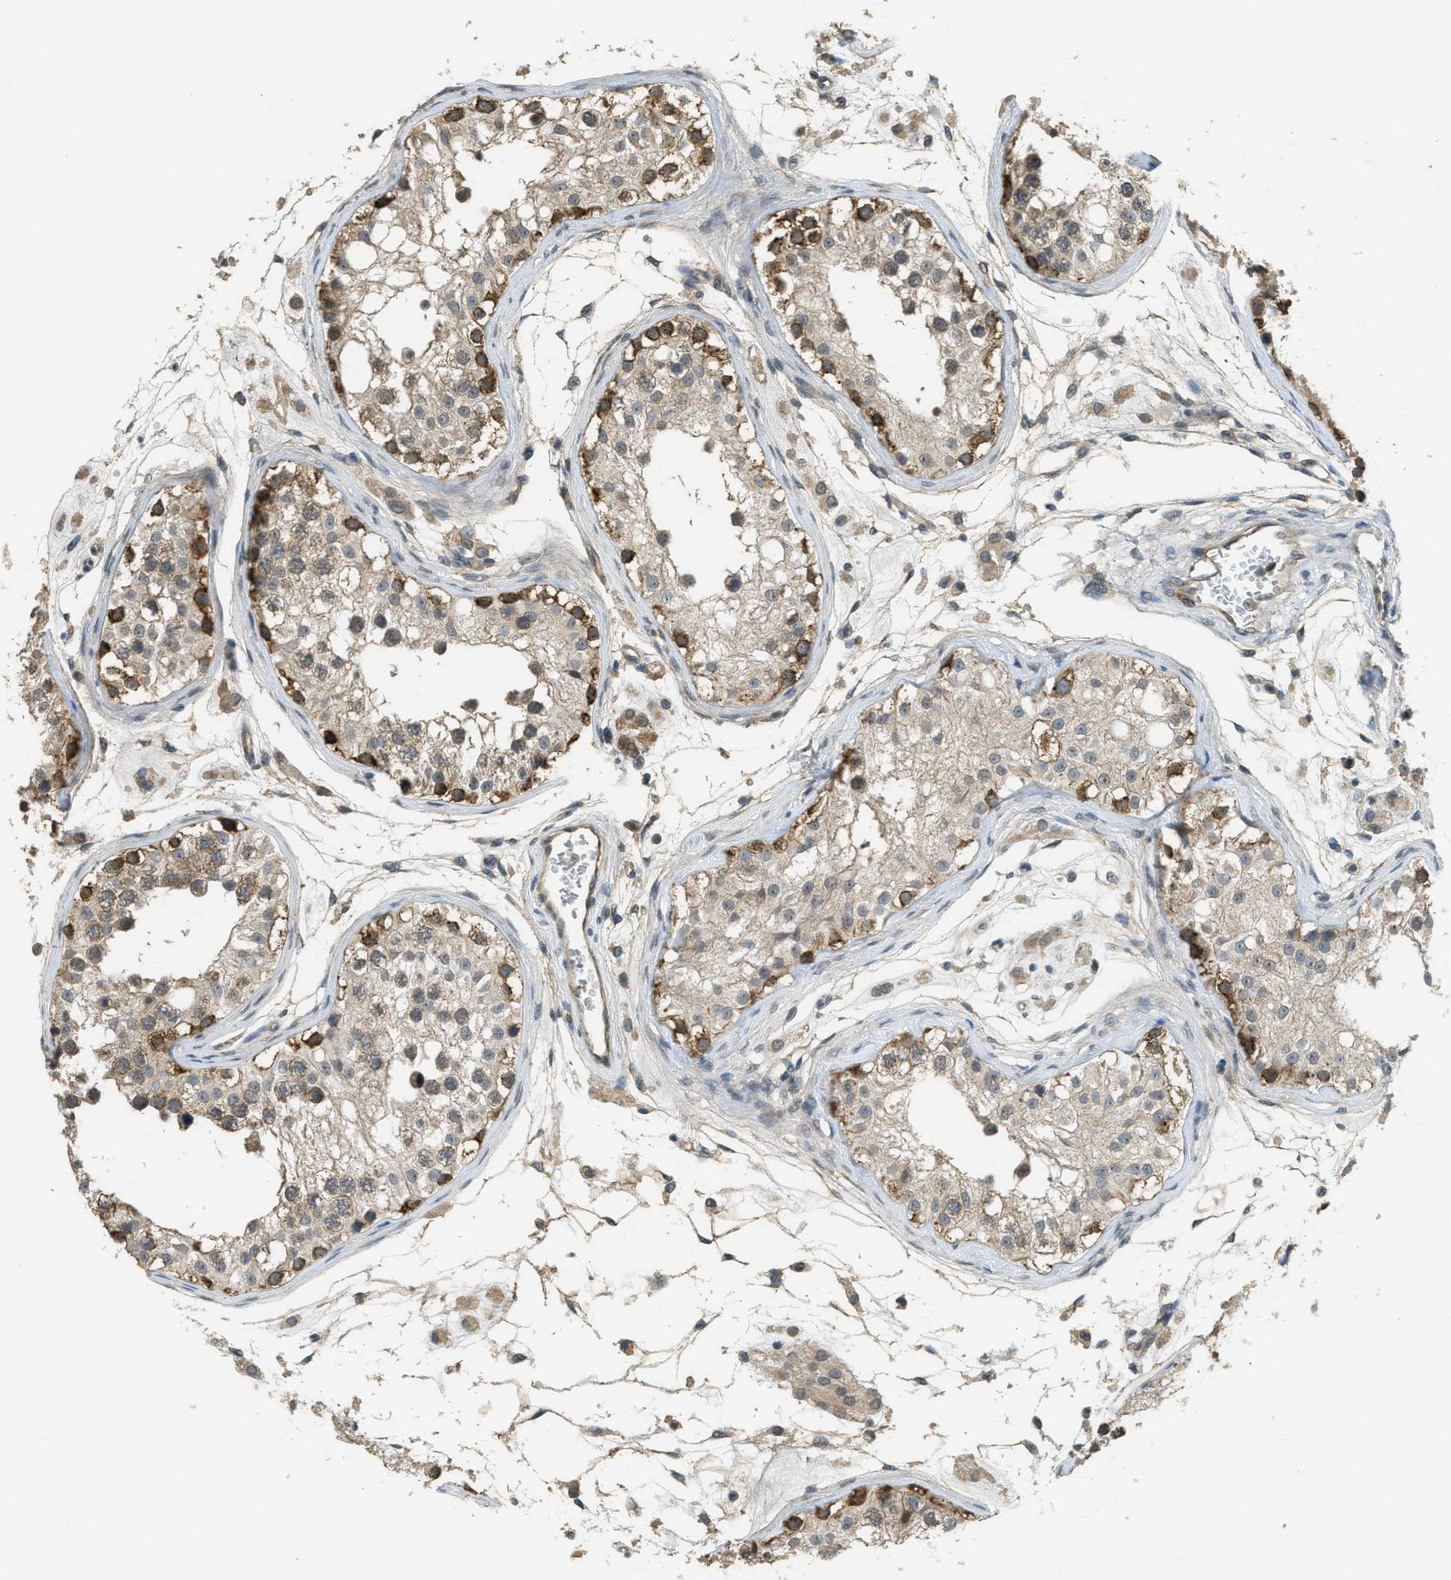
{"staining": {"intensity": "strong", "quantity": "<25%", "location": "cytoplasmic/membranous"}, "tissue": "testis", "cell_type": "Cells in seminiferous ducts", "image_type": "normal", "snomed": [{"axis": "morphology", "description": "Normal tissue, NOS"}, {"axis": "morphology", "description": "Adenocarcinoma, metastatic, NOS"}, {"axis": "topography", "description": "Testis"}], "caption": "Protein staining reveals strong cytoplasmic/membranous positivity in about <25% of cells in seminiferous ducts in benign testis. Using DAB (brown) and hematoxylin (blue) stains, captured at high magnification using brightfield microscopy.", "gene": "IGF2BP2", "patient": {"sex": "male", "age": 26}}